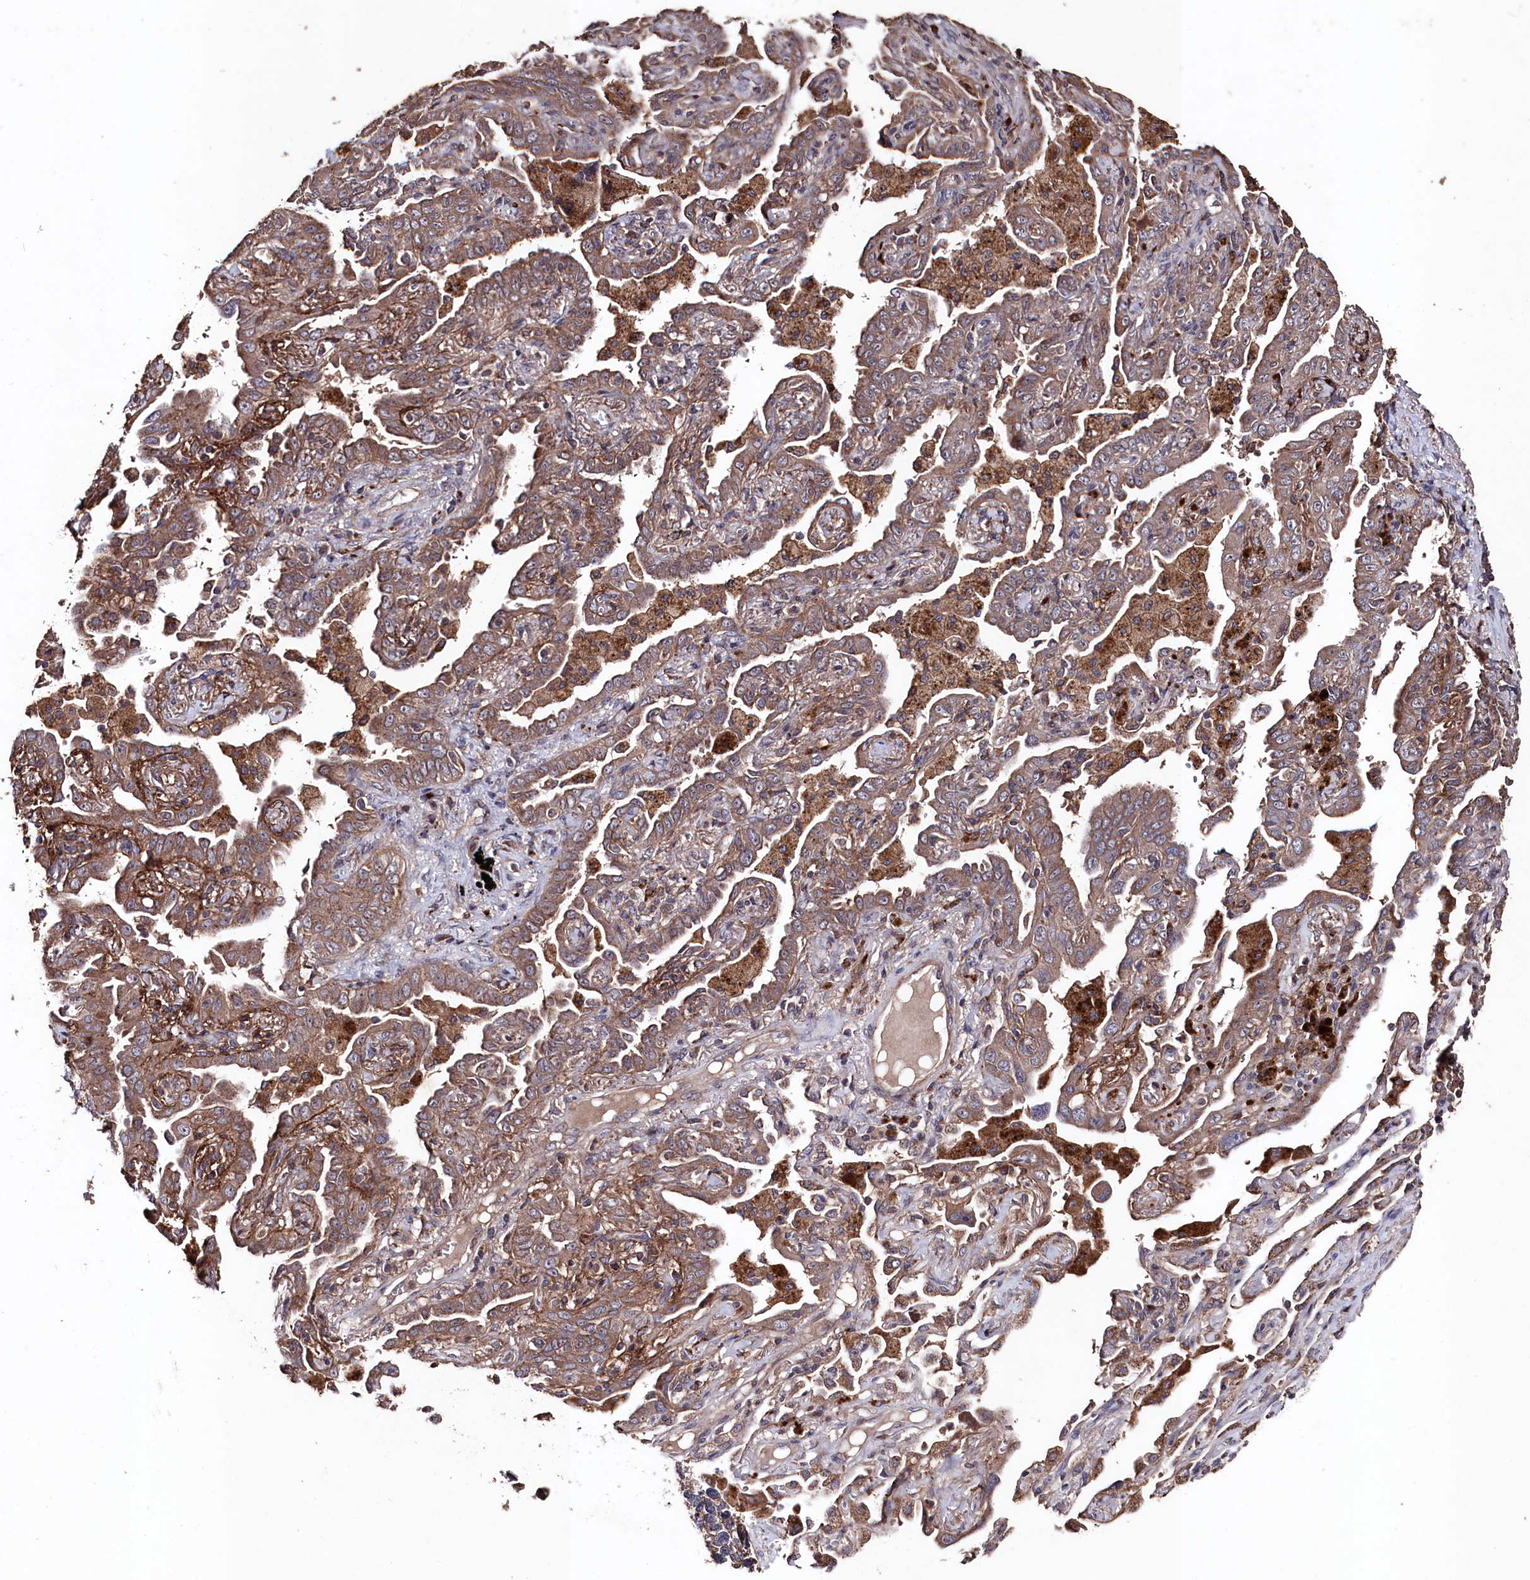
{"staining": {"intensity": "moderate", "quantity": ">75%", "location": "cytoplasmic/membranous"}, "tissue": "lung cancer", "cell_type": "Tumor cells", "image_type": "cancer", "snomed": [{"axis": "morphology", "description": "Adenocarcinoma, NOS"}, {"axis": "topography", "description": "Lung"}], "caption": "Lung cancer stained with a brown dye shows moderate cytoplasmic/membranous positive positivity in about >75% of tumor cells.", "gene": "MYO1H", "patient": {"sex": "male", "age": 67}}